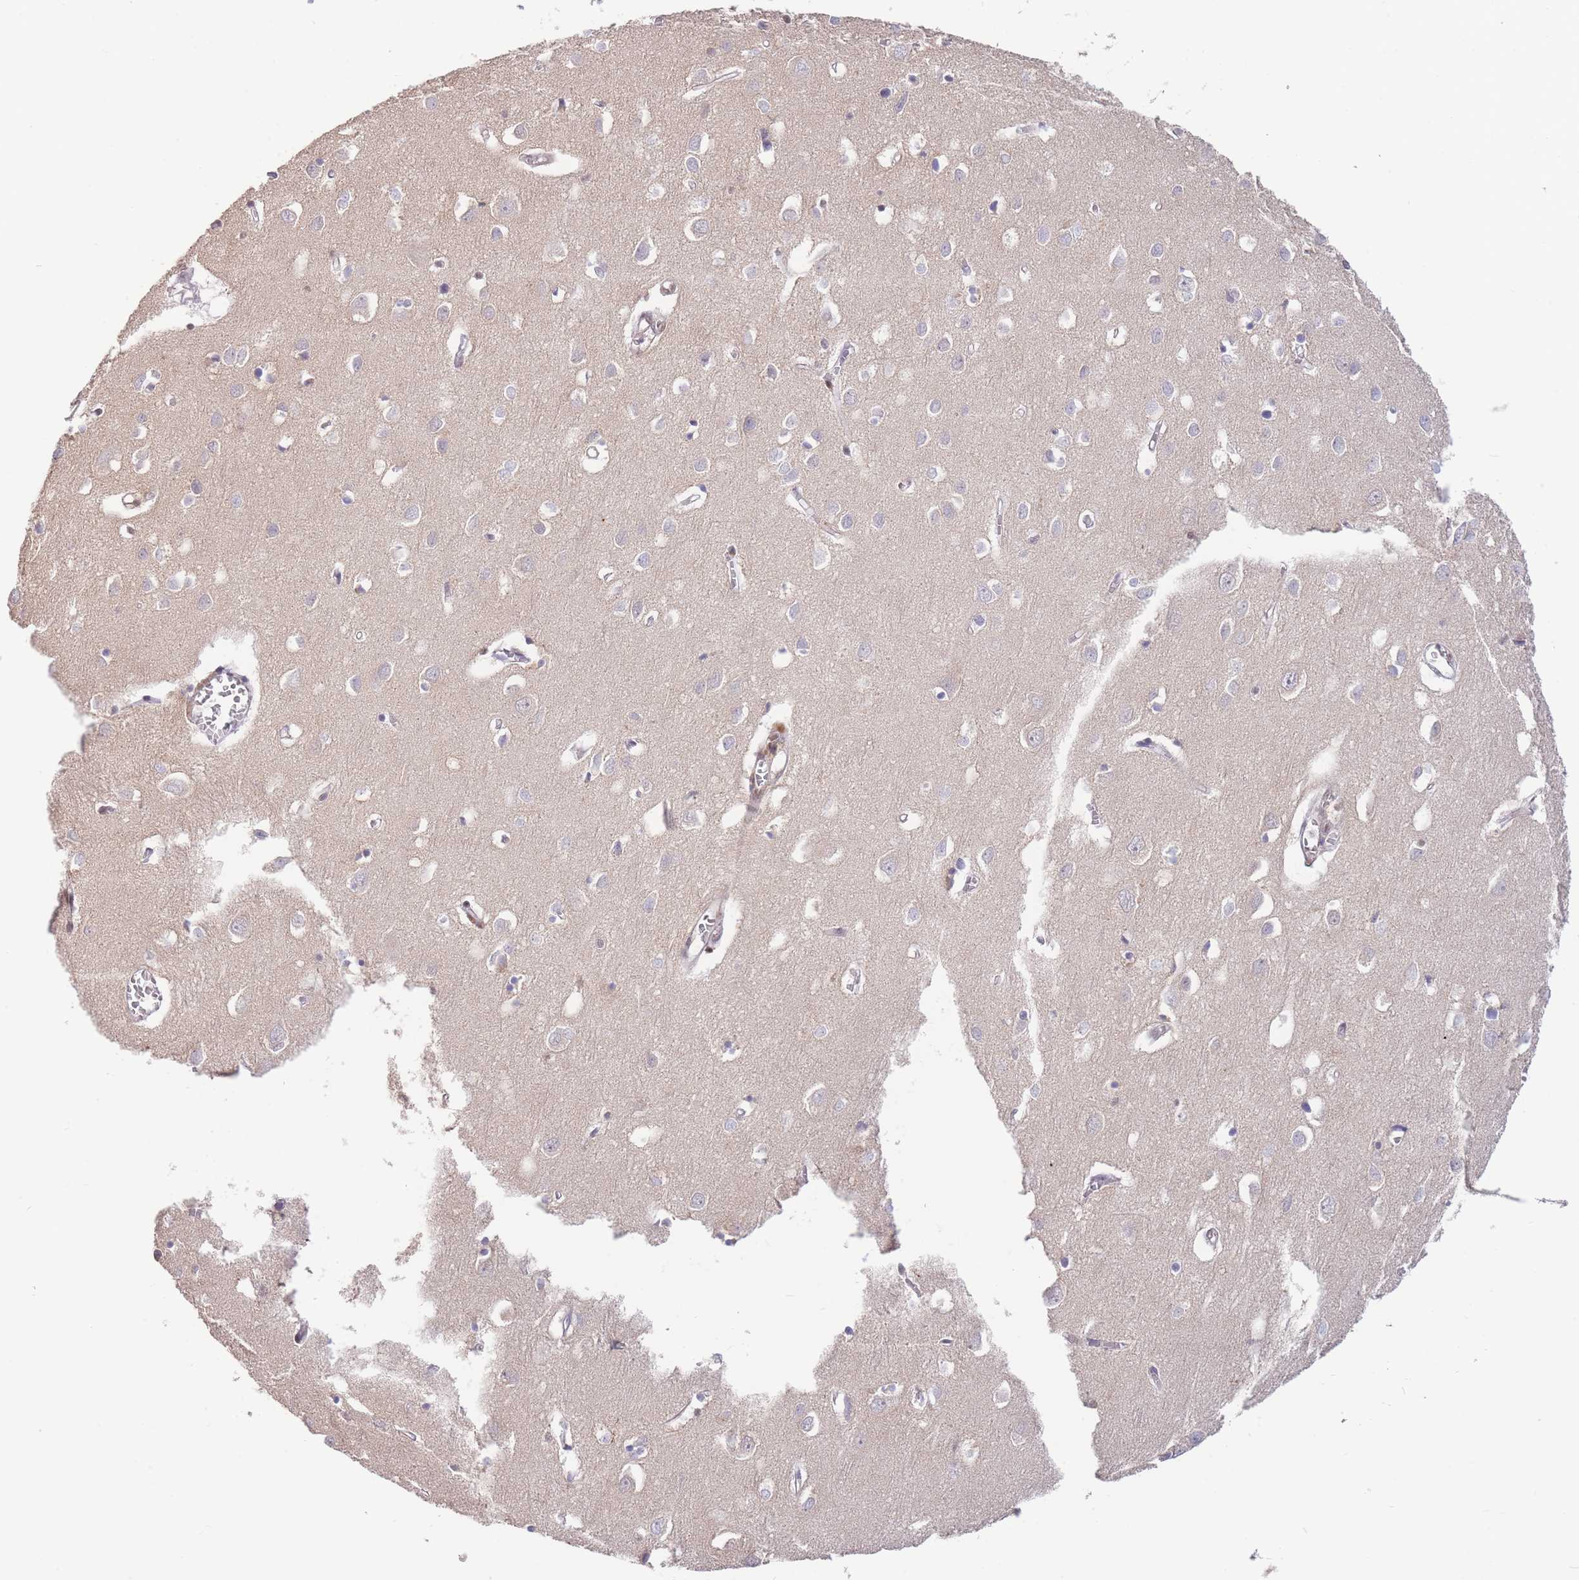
{"staining": {"intensity": "negative", "quantity": "none", "location": "none"}, "tissue": "cerebral cortex", "cell_type": "Endothelial cells", "image_type": "normal", "snomed": [{"axis": "morphology", "description": "Normal tissue, NOS"}, {"axis": "topography", "description": "Cerebral cortex"}], "caption": "A high-resolution histopathology image shows immunohistochemistry staining of unremarkable cerebral cortex, which demonstrates no significant staining in endothelial cells. (DAB (3,3'-diaminobenzidine) immunohistochemistry with hematoxylin counter stain).", "gene": "SMAD9", "patient": {"sex": "female", "age": 64}}